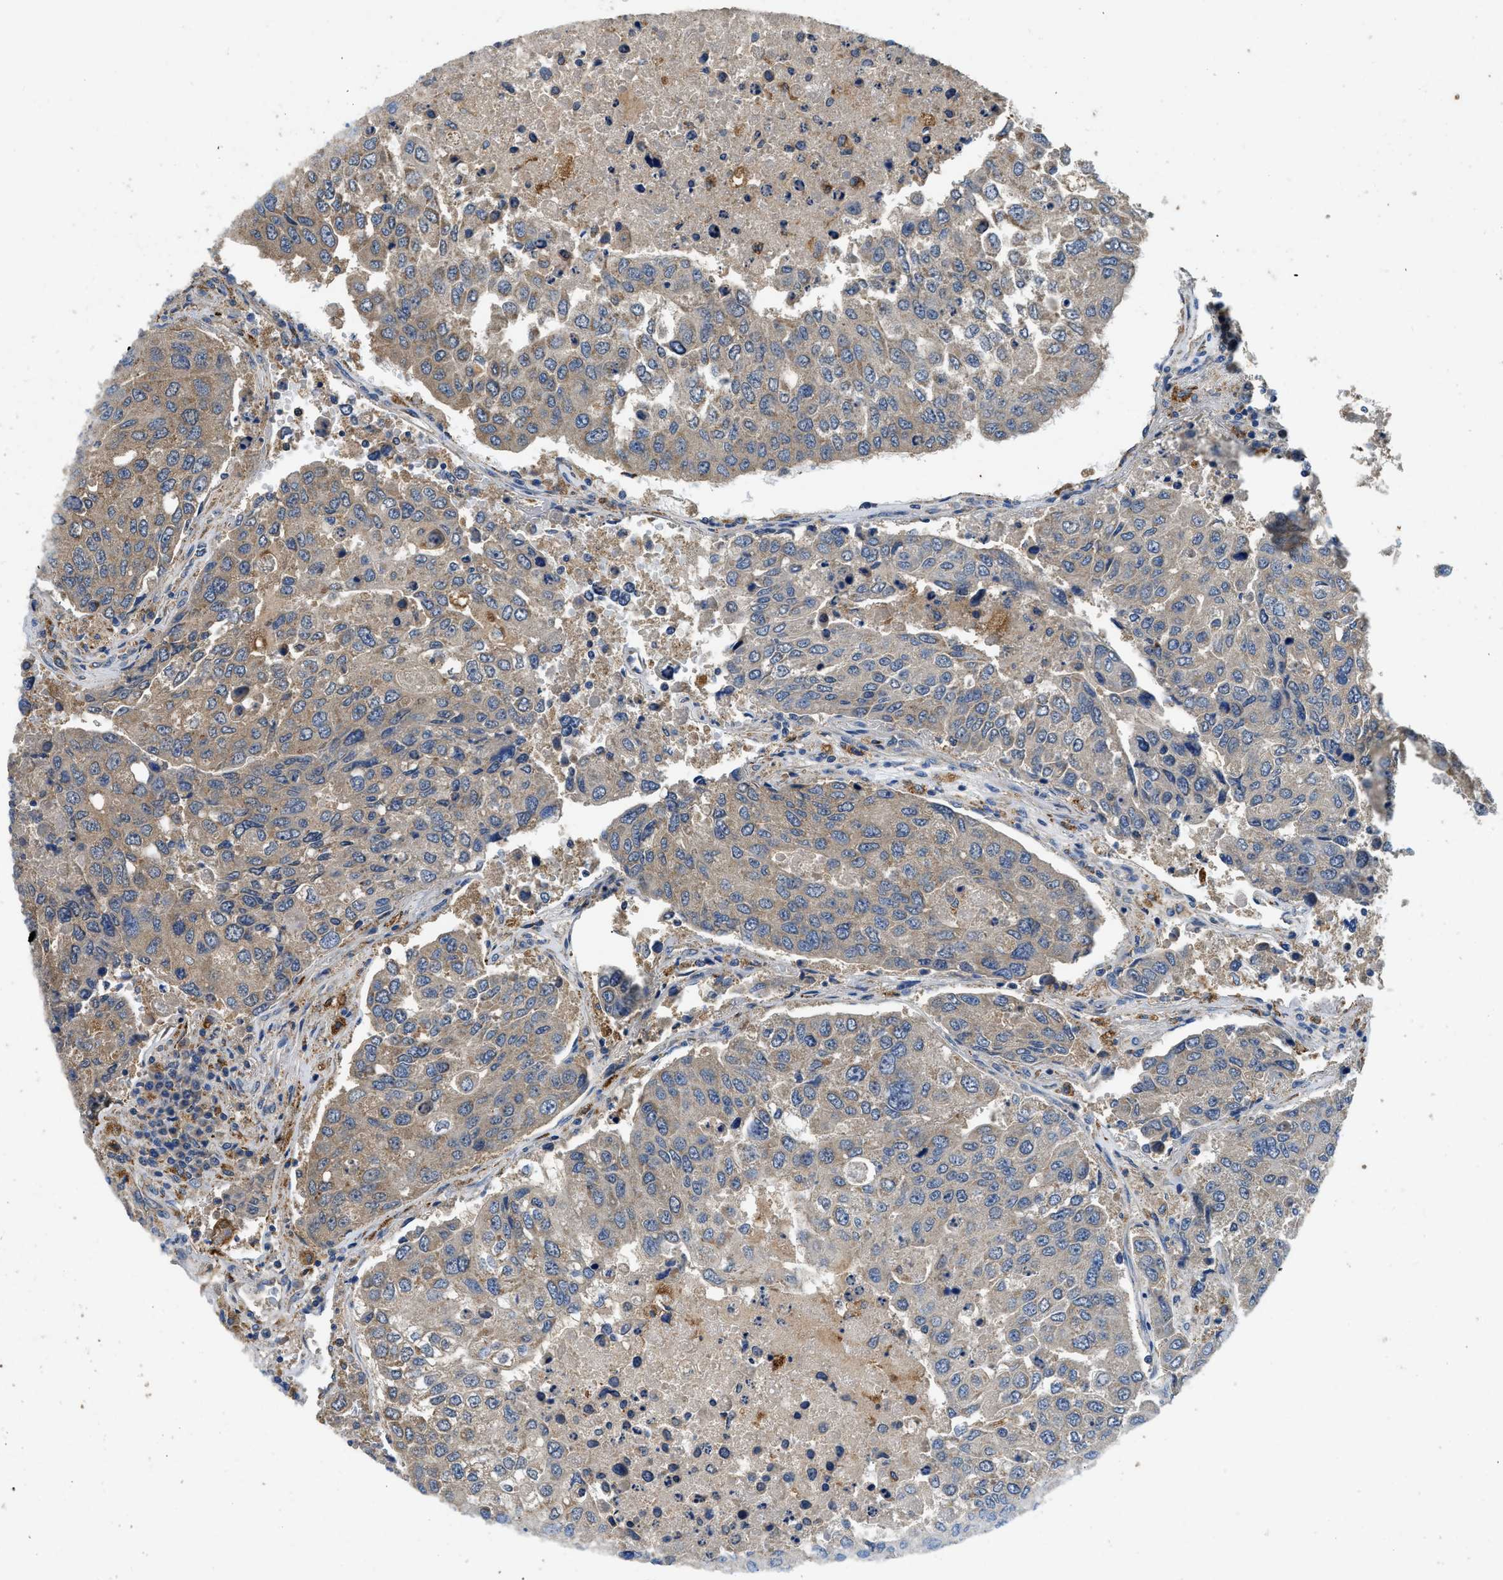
{"staining": {"intensity": "weak", "quantity": ">75%", "location": "cytoplasmic/membranous"}, "tissue": "urothelial cancer", "cell_type": "Tumor cells", "image_type": "cancer", "snomed": [{"axis": "morphology", "description": "Urothelial carcinoma, High grade"}, {"axis": "topography", "description": "Lymph node"}, {"axis": "topography", "description": "Urinary bladder"}], "caption": "This histopathology image demonstrates immunohistochemistry staining of human high-grade urothelial carcinoma, with low weak cytoplasmic/membranous positivity in approximately >75% of tumor cells.", "gene": "CDK15", "patient": {"sex": "male", "age": 51}}